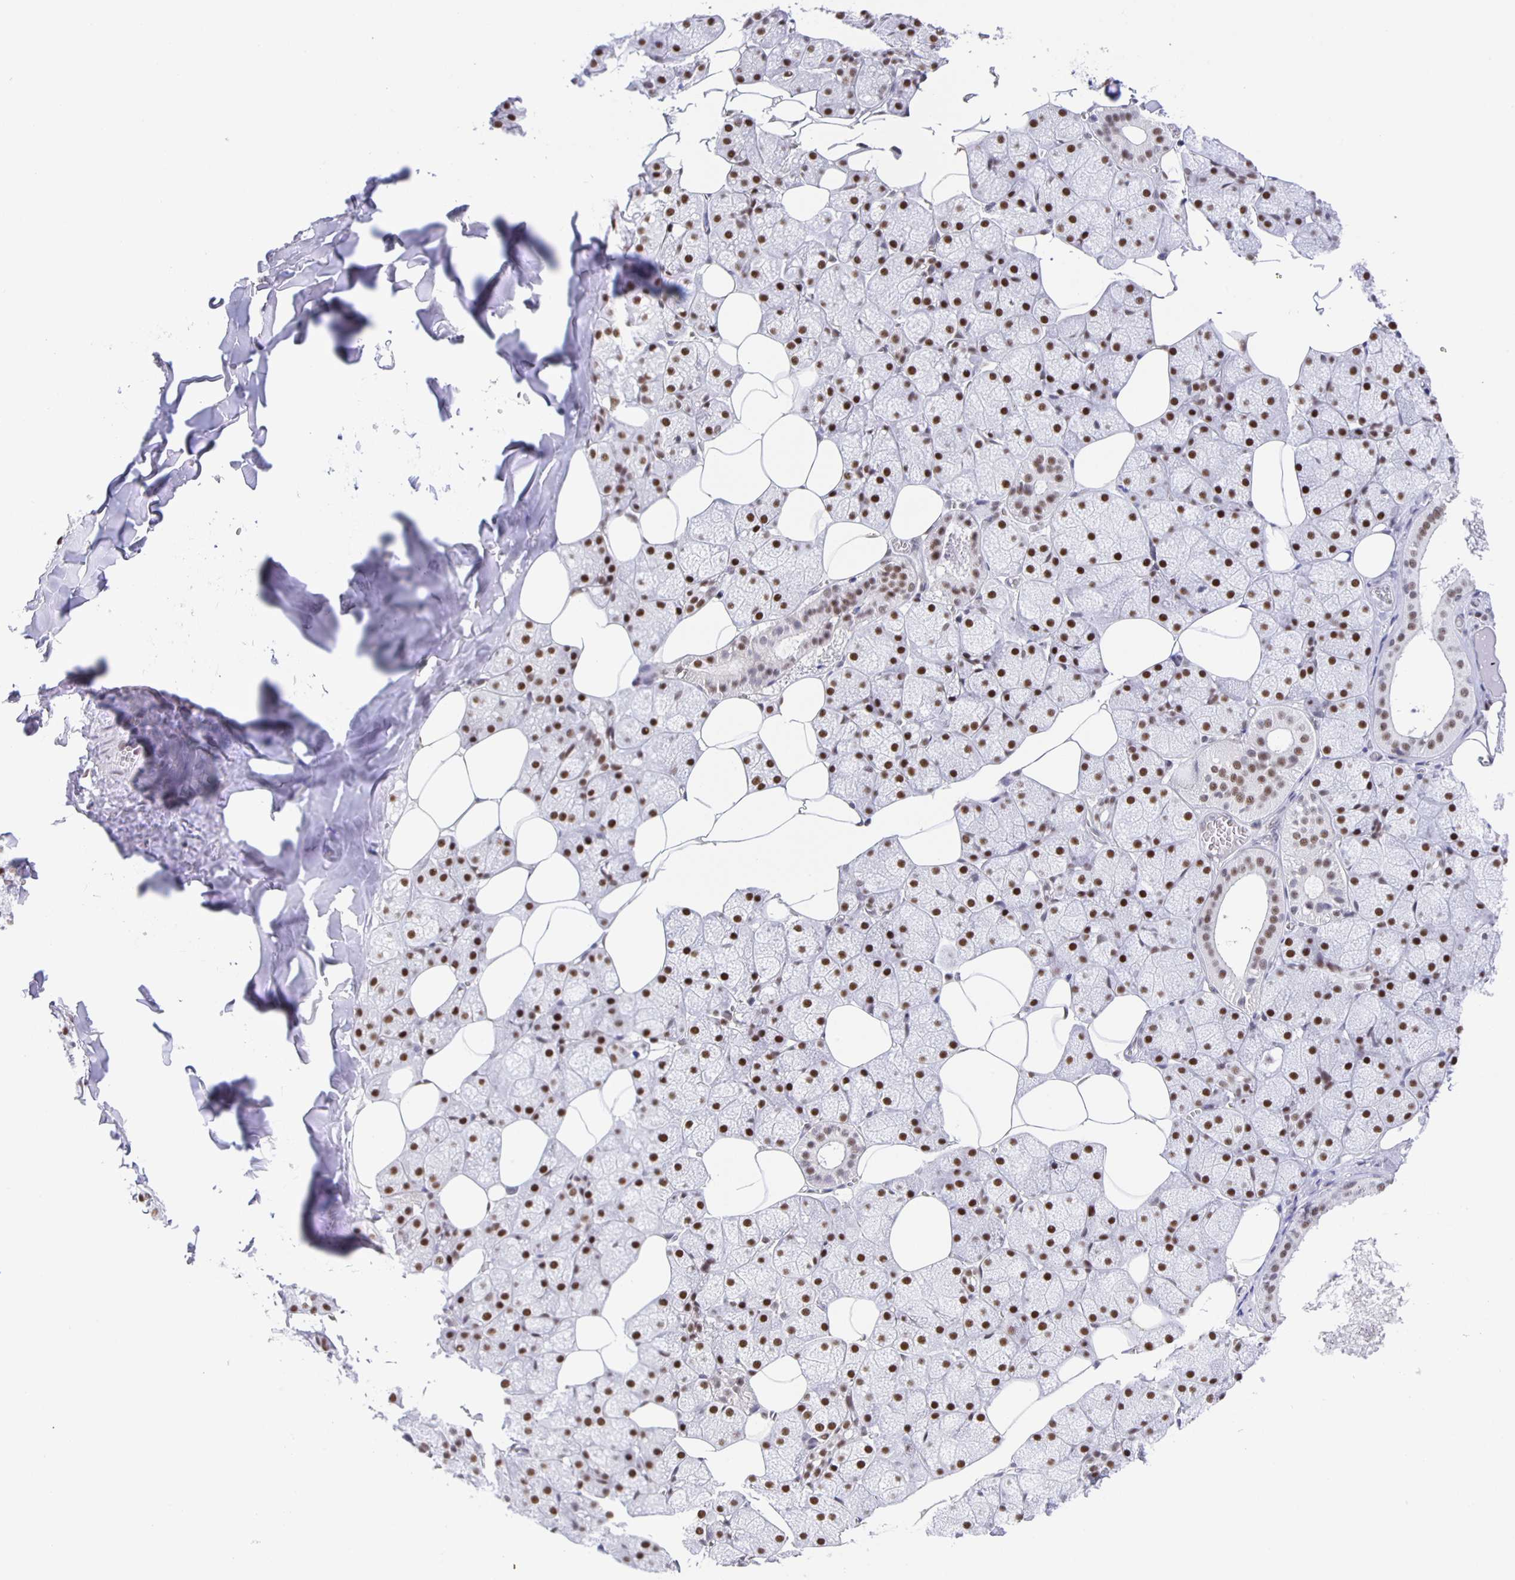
{"staining": {"intensity": "strong", "quantity": ">75%", "location": "nuclear"}, "tissue": "salivary gland", "cell_type": "Glandular cells", "image_type": "normal", "snomed": [{"axis": "morphology", "description": "Normal tissue, NOS"}, {"axis": "topography", "description": "Salivary gland"}, {"axis": "topography", "description": "Peripheral nerve tissue"}], "caption": "A photomicrograph of human salivary gland stained for a protein exhibits strong nuclear brown staining in glandular cells.", "gene": "ZRANB2", "patient": {"sex": "male", "age": 38}}